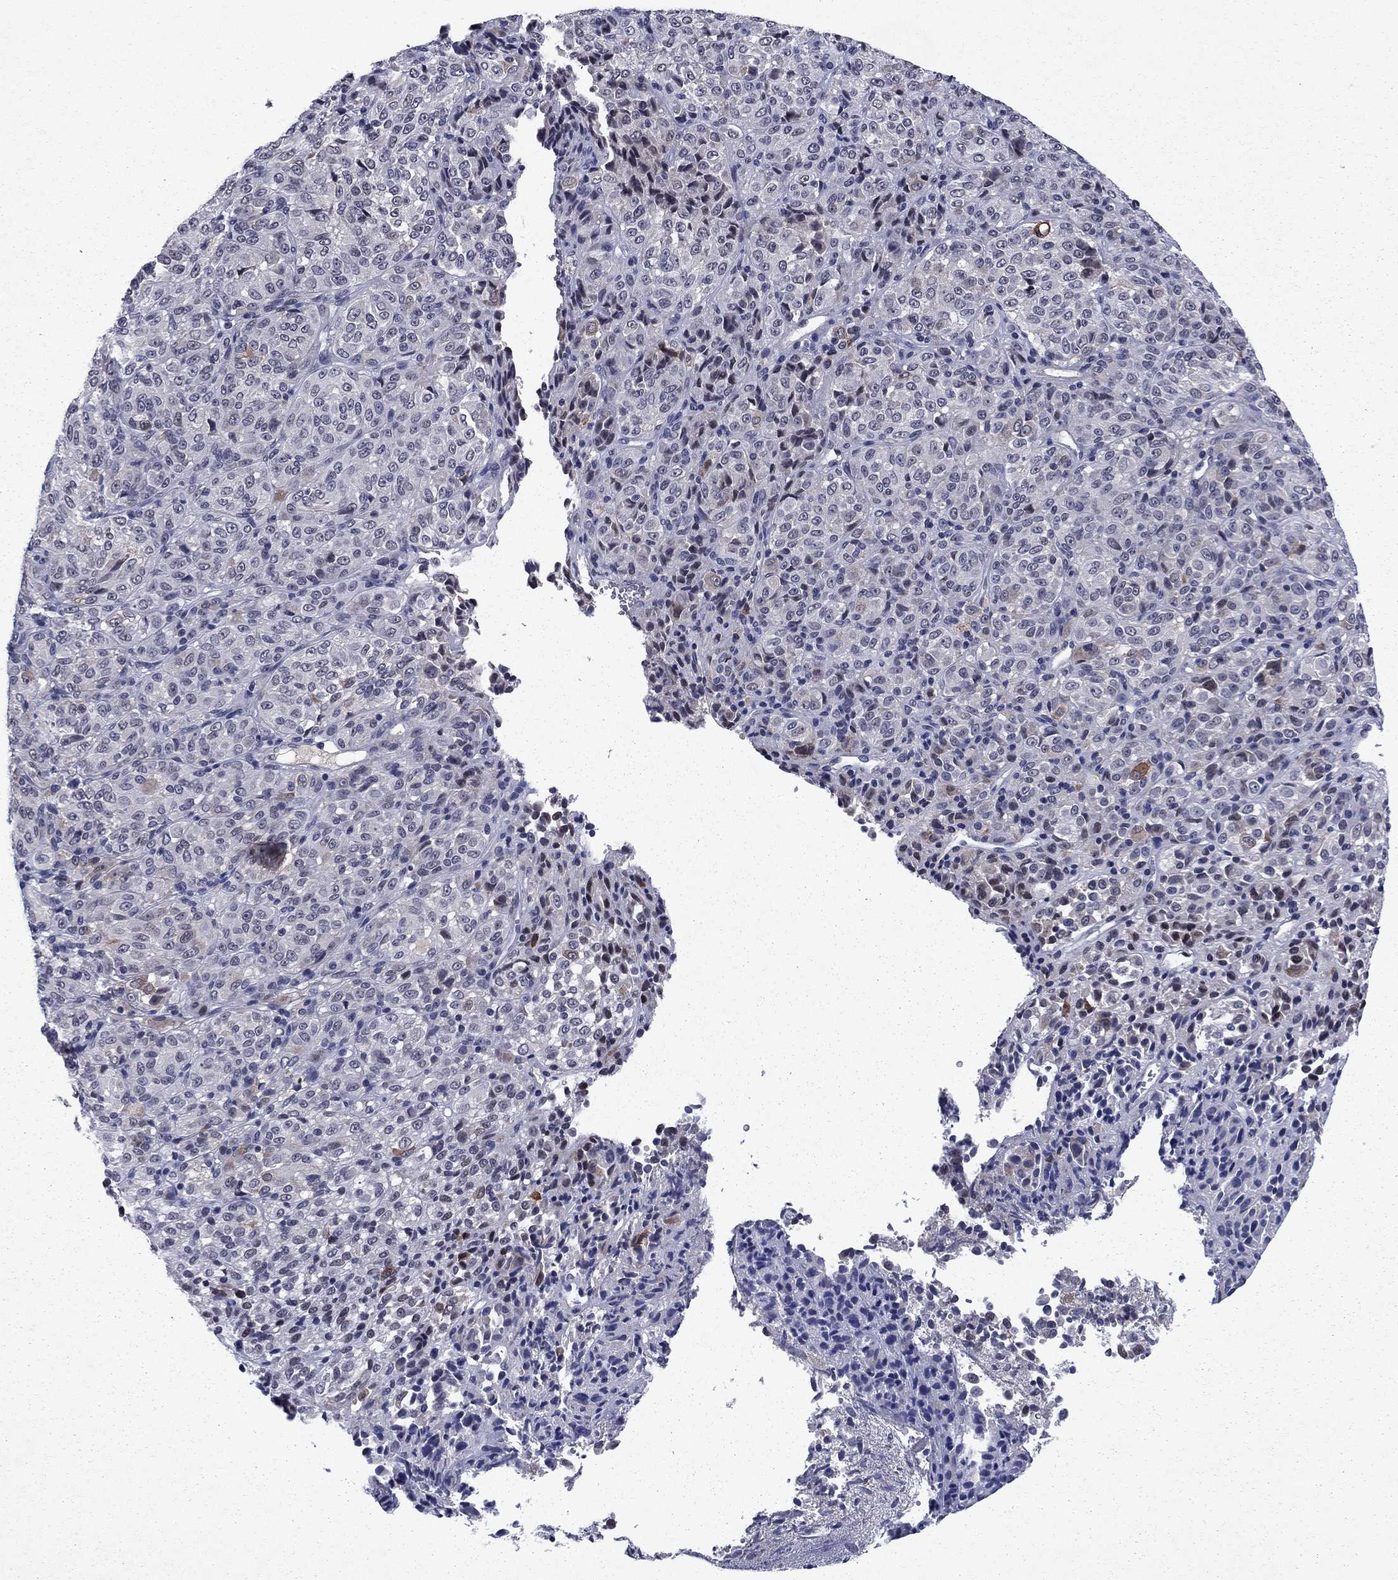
{"staining": {"intensity": "negative", "quantity": "none", "location": "none"}, "tissue": "melanoma", "cell_type": "Tumor cells", "image_type": "cancer", "snomed": [{"axis": "morphology", "description": "Malignant melanoma, Metastatic site"}, {"axis": "topography", "description": "Brain"}], "caption": "High magnification brightfield microscopy of melanoma stained with DAB (brown) and counterstained with hematoxylin (blue): tumor cells show no significant positivity. (Immunohistochemistry (ihc), brightfield microscopy, high magnification).", "gene": "ECM1", "patient": {"sex": "female", "age": 56}}